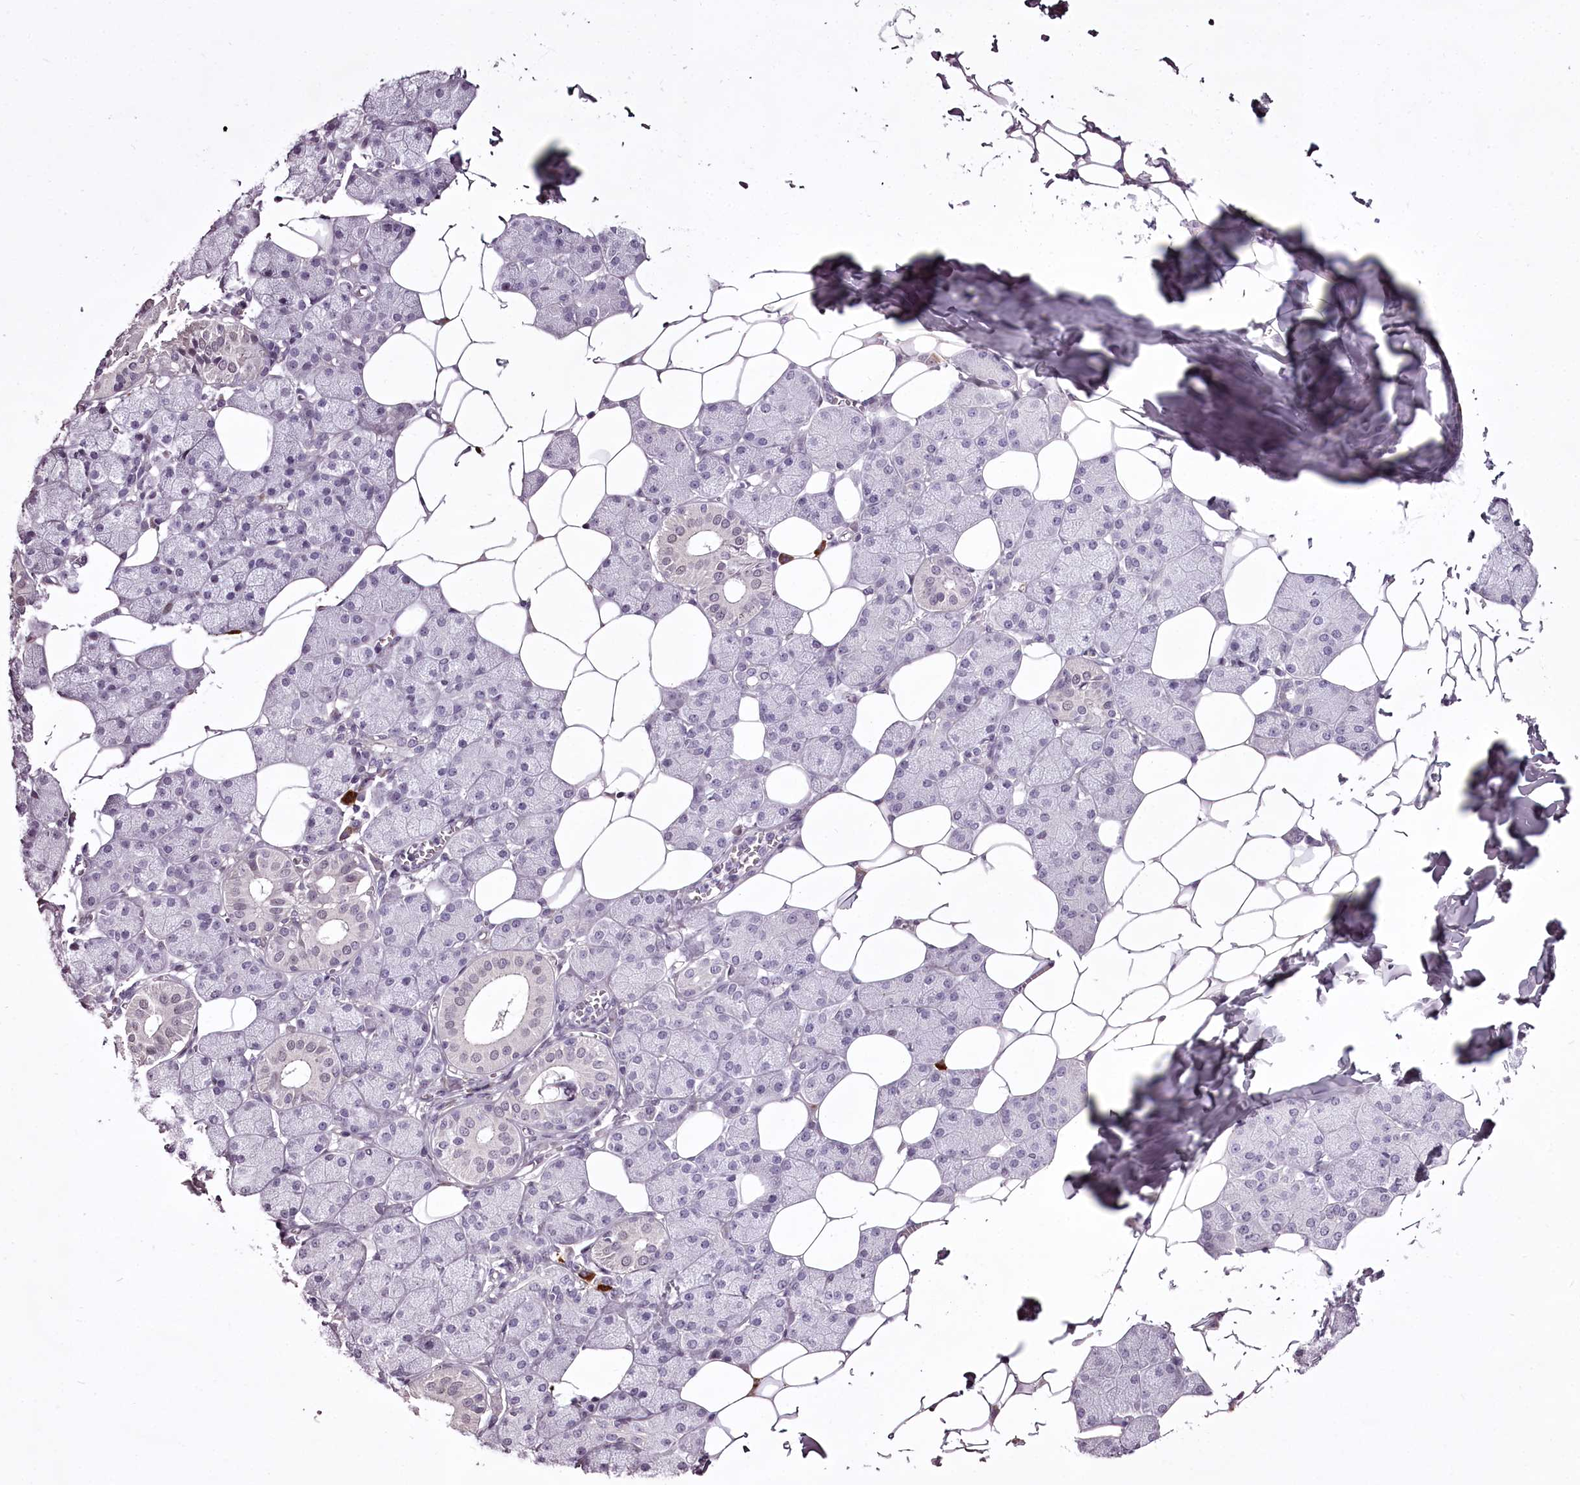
{"staining": {"intensity": "negative", "quantity": "none", "location": "none"}, "tissue": "salivary gland", "cell_type": "Glandular cells", "image_type": "normal", "snomed": [{"axis": "morphology", "description": "Normal tissue, NOS"}, {"axis": "topography", "description": "Salivary gland"}], "caption": "Normal salivary gland was stained to show a protein in brown. There is no significant expression in glandular cells. (Stains: DAB (3,3'-diaminobenzidine) immunohistochemistry (IHC) with hematoxylin counter stain, Microscopy: brightfield microscopy at high magnification).", "gene": "C1orf56", "patient": {"sex": "female", "age": 33}}